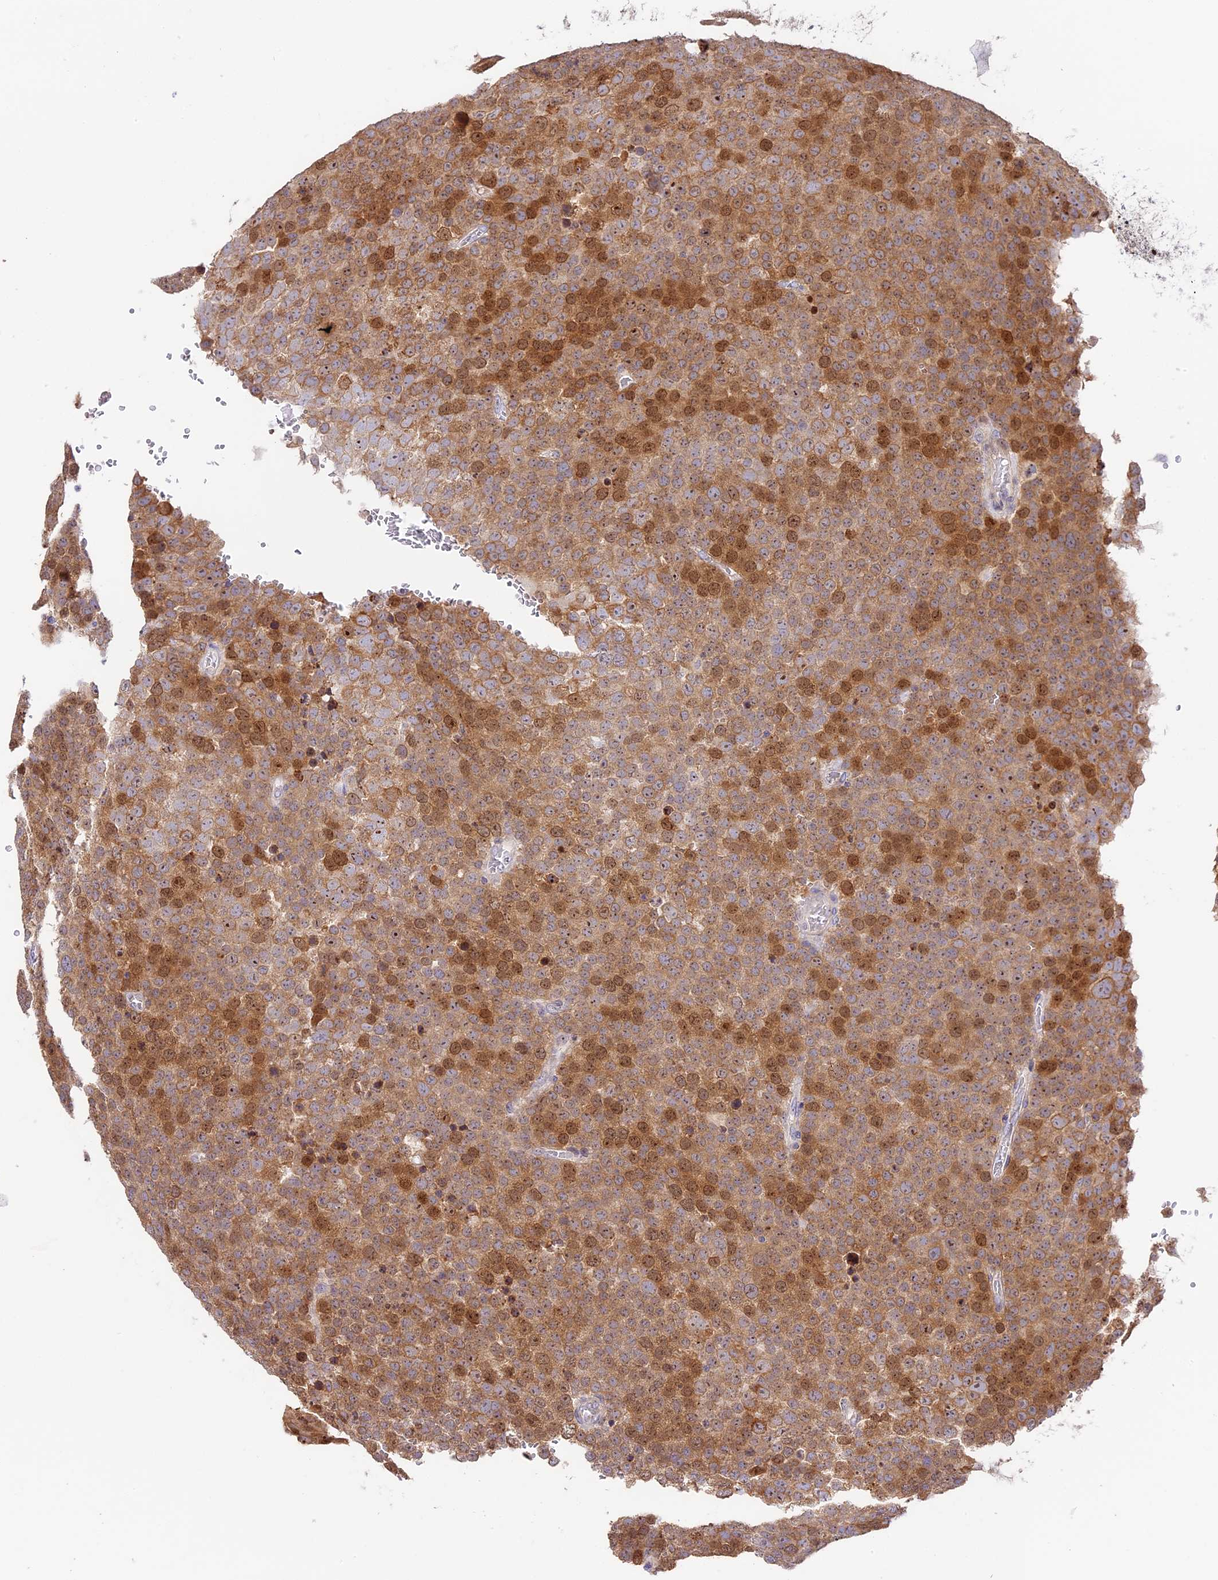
{"staining": {"intensity": "moderate", "quantity": ">75%", "location": "cytoplasmic/membranous,nuclear"}, "tissue": "testis cancer", "cell_type": "Tumor cells", "image_type": "cancer", "snomed": [{"axis": "morphology", "description": "Seminoma, NOS"}, {"axis": "topography", "description": "Testis"}], "caption": "Immunohistochemistry (DAB (3,3'-diaminobenzidine)) staining of human testis cancer shows moderate cytoplasmic/membranous and nuclear protein positivity in approximately >75% of tumor cells. (Brightfield microscopy of DAB IHC at high magnification).", "gene": "RAD51", "patient": {"sex": "male", "age": 71}}